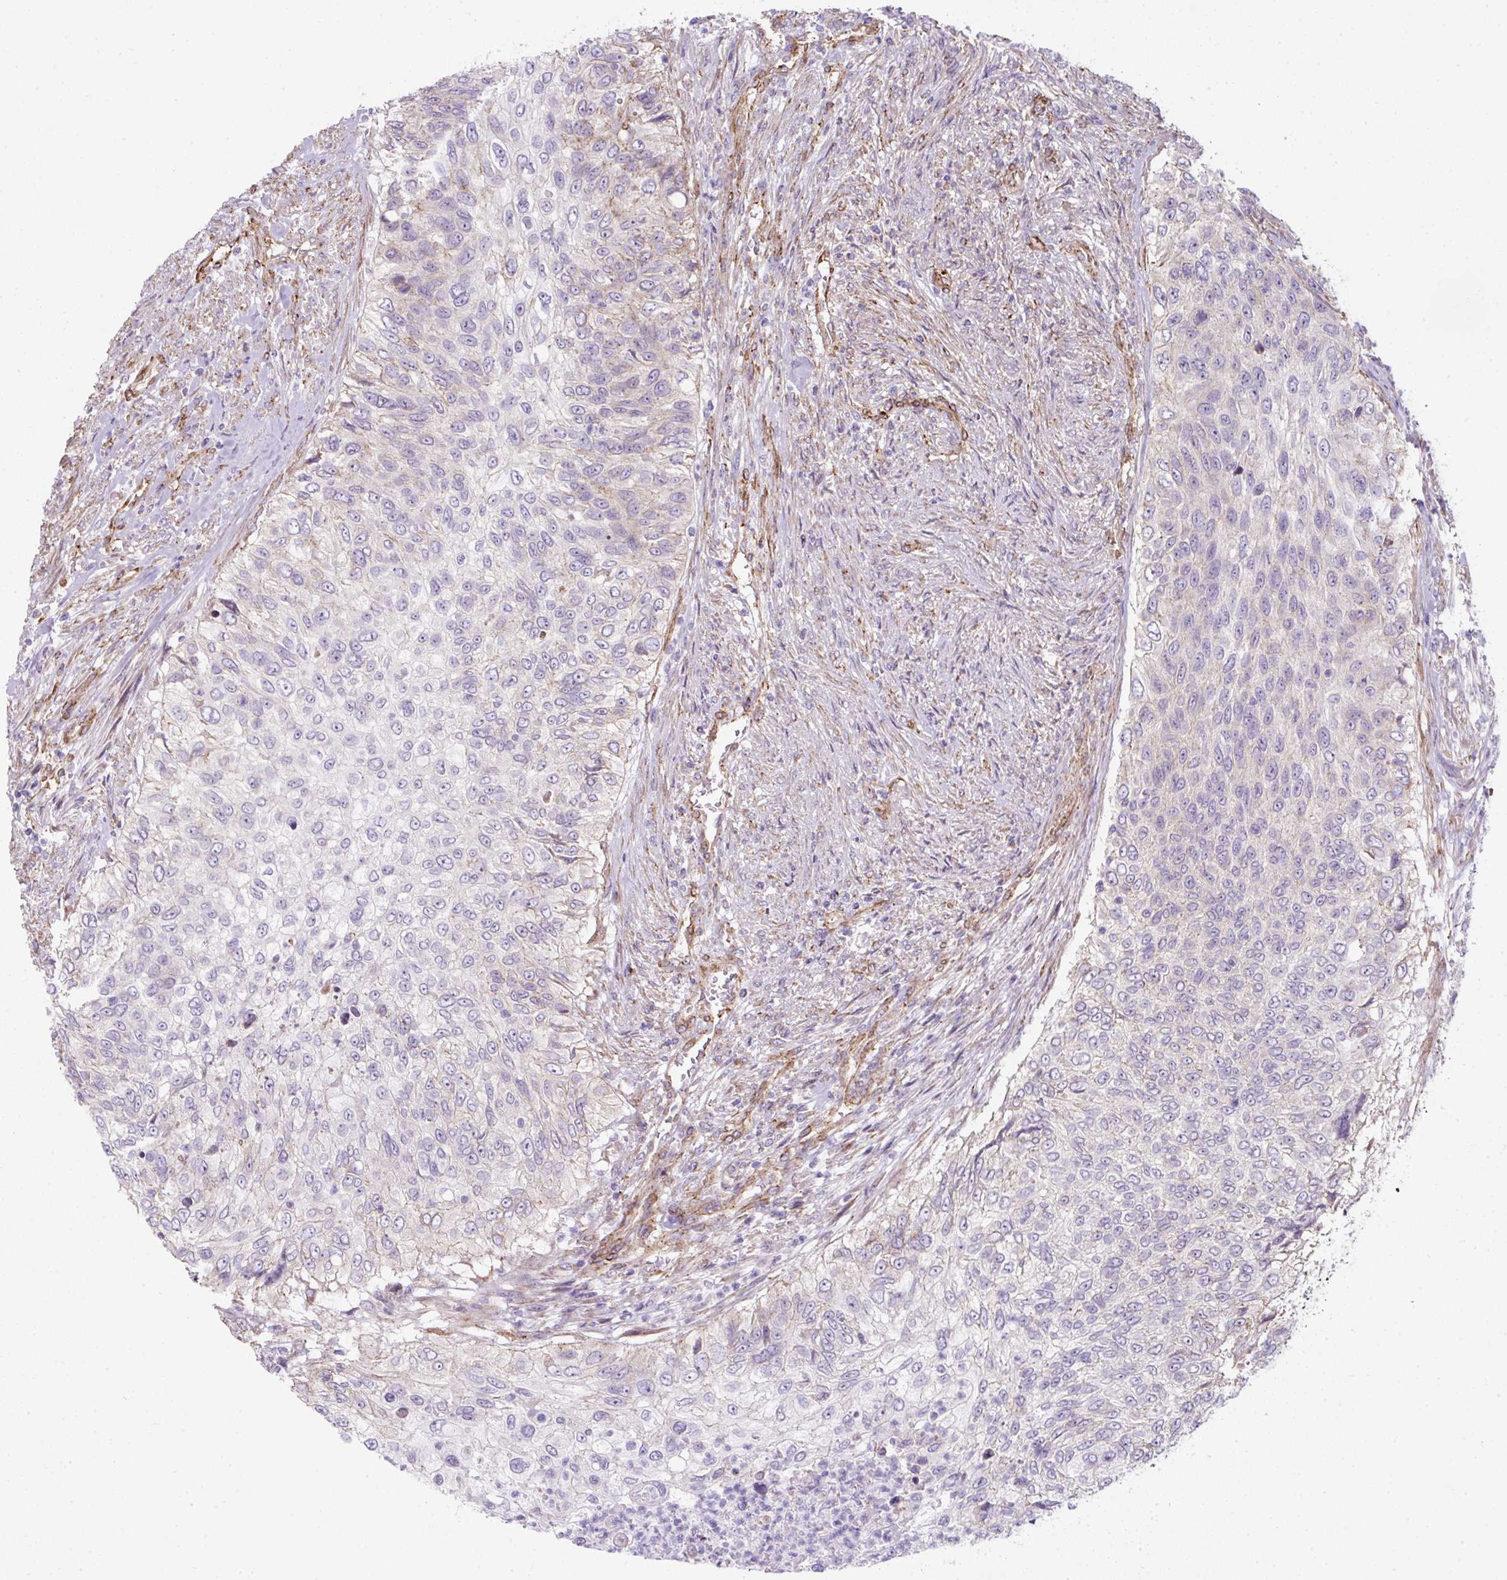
{"staining": {"intensity": "weak", "quantity": "<25%", "location": "cytoplasmic/membranous"}, "tissue": "urothelial cancer", "cell_type": "Tumor cells", "image_type": "cancer", "snomed": [{"axis": "morphology", "description": "Urothelial carcinoma, High grade"}, {"axis": "topography", "description": "Urinary bladder"}], "caption": "Immunohistochemistry histopathology image of urothelial cancer stained for a protein (brown), which demonstrates no expression in tumor cells. The staining was performed using DAB (3,3'-diaminobenzidine) to visualize the protein expression in brown, while the nuclei were stained in blue with hematoxylin (Magnification: 20x).", "gene": "ANKUB1", "patient": {"sex": "female", "age": 60}}